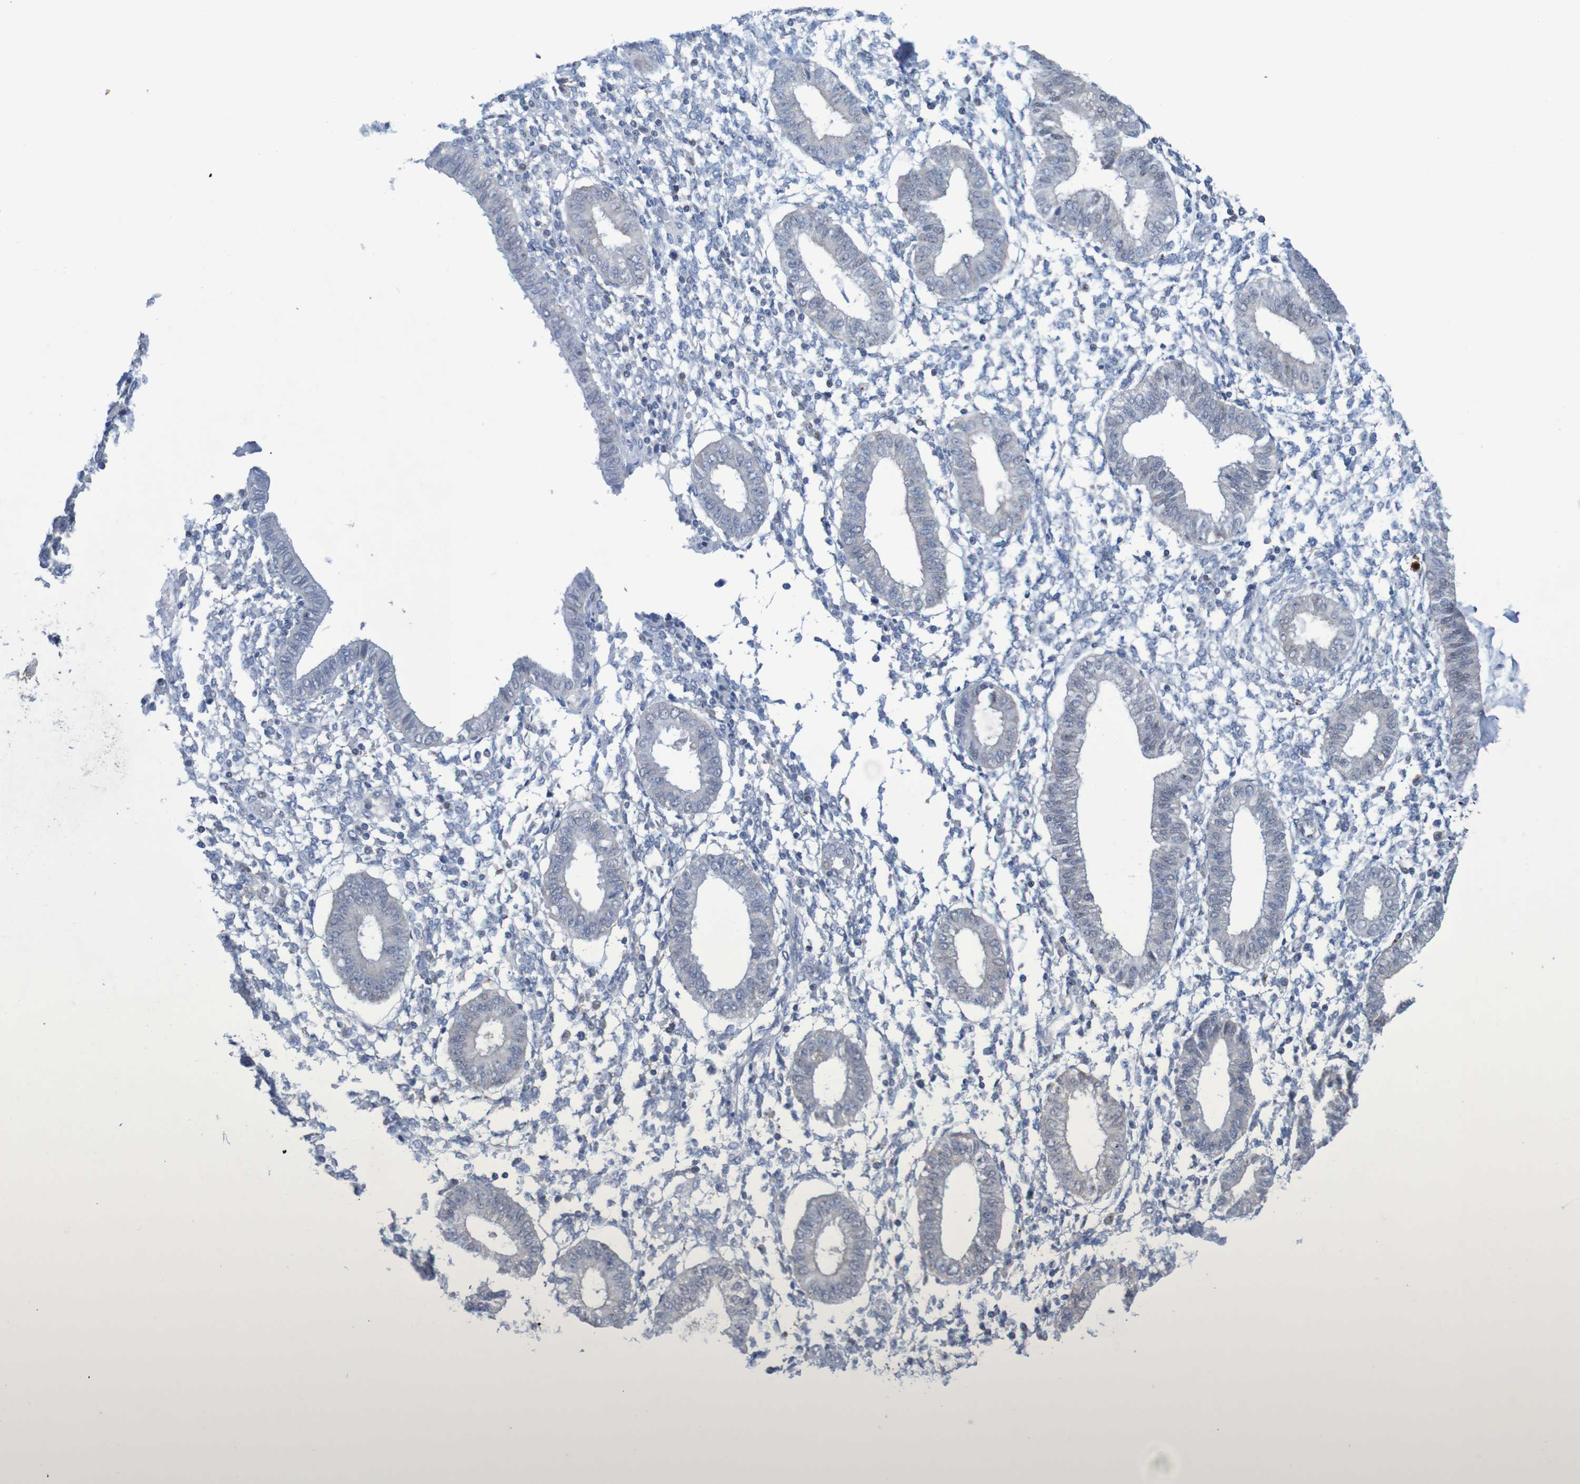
{"staining": {"intensity": "negative", "quantity": "none", "location": "none"}, "tissue": "endometrium", "cell_type": "Cells in endometrial stroma", "image_type": "normal", "snomed": [{"axis": "morphology", "description": "Normal tissue, NOS"}, {"axis": "topography", "description": "Endometrium"}], "caption": "DAB immunohistochemical staining of normal human endometrium shows no significant staining in cells in endometrial stroma. (Brightfield microscopy of DAB (3,3'-diaminobenzidine) IHC at high magnification).", "gene": "FBP1", "patient": {"sex": "female", "age": 50}}